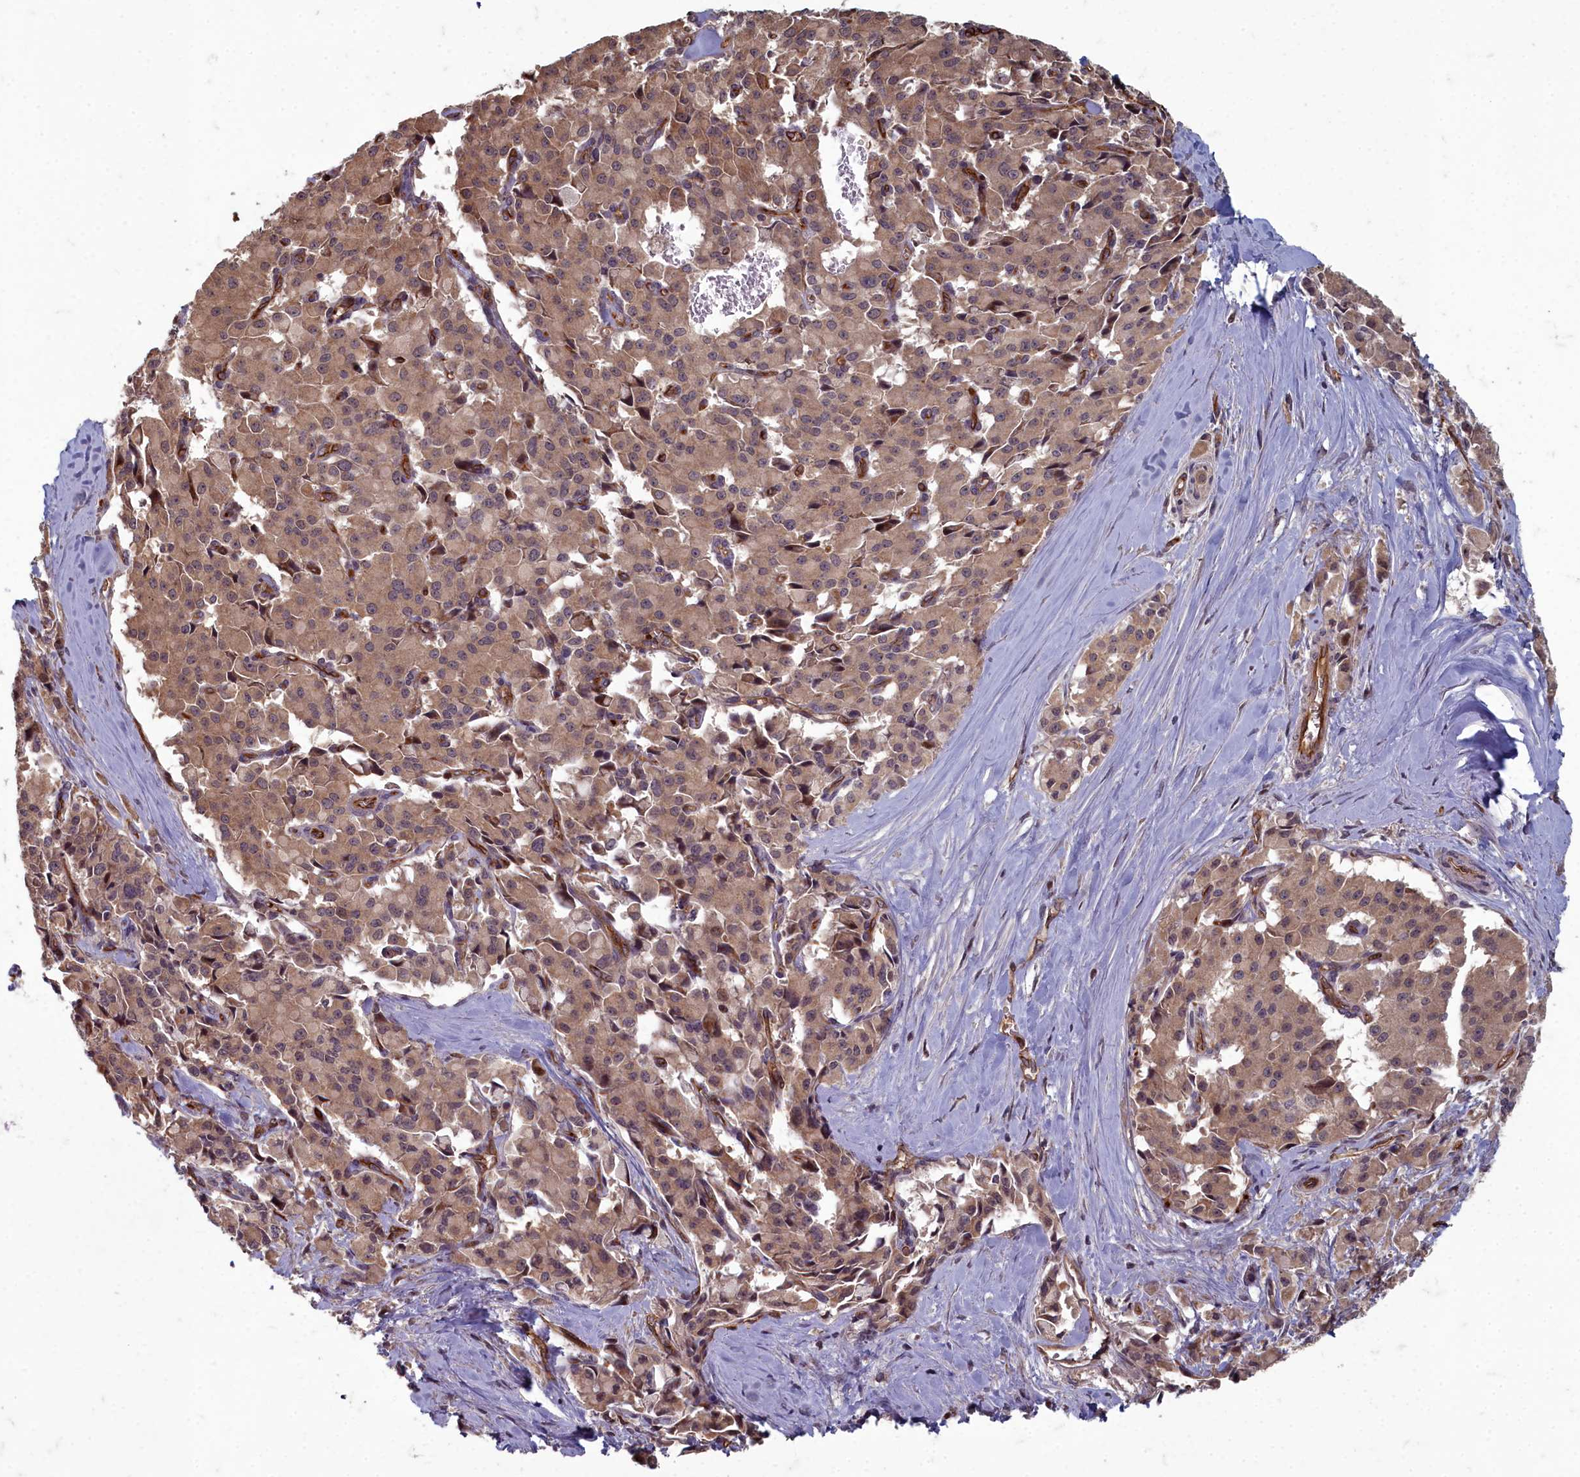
{"staining": {"intensity": "moderate", "quantity": ">75%", "location": "cytoplasmic/membranous,nuclear"}, "tissue": "pancreatic cancer", "cell_type": "Tumor cells", "image_type": "cancer", "snomed": [{"axis": "morphology", "description": "Adenocarcinoma, NOS"}, {"axis": "topography", "description": "Pancreas"}], "caption": "Brown immunohistochemical staining in pancreatic cancer (adenocarcinoma) demonstrates moderate cytoplasmic/membranous and nuclear expression in about >75% of tumor cells. (IHC, brightfield microscopy, high magnification).", "gene": "TSPYL4", "patient": {"sex": "male", "age": 65}}